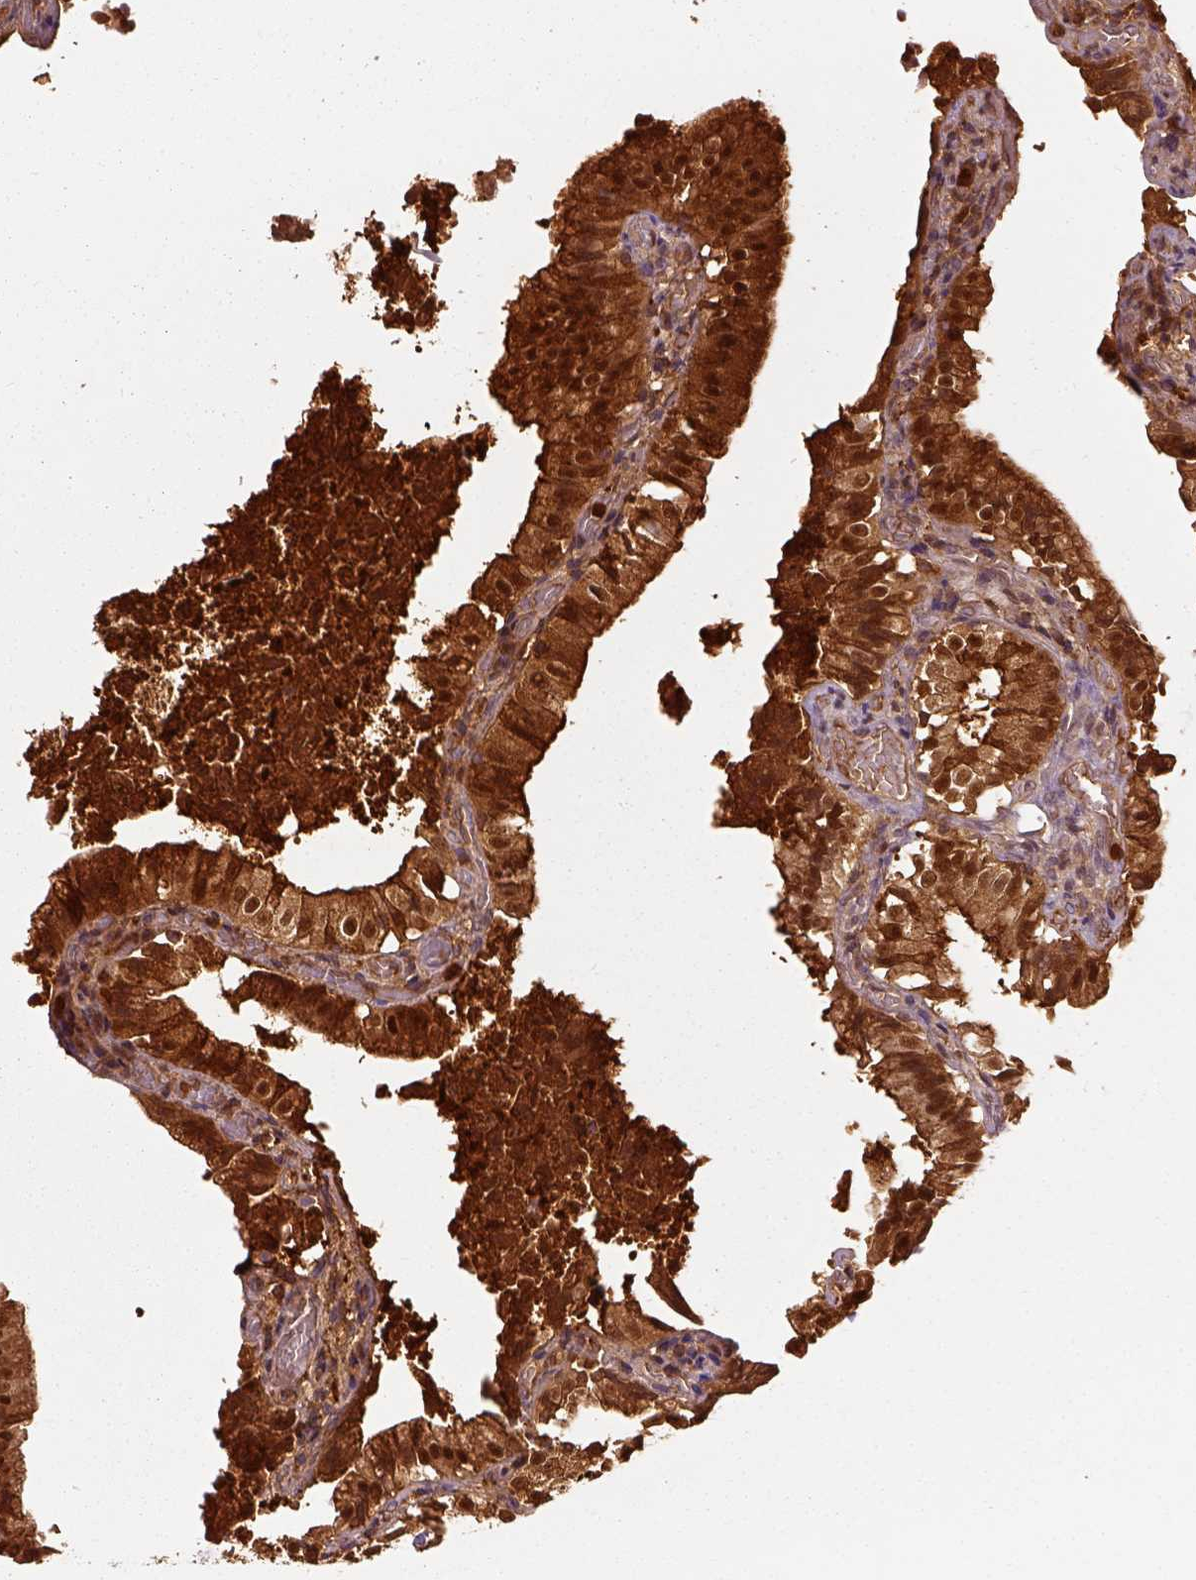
{"staining": {"intensity": "strong", "quantity": ">75%", "location": "cytoplasmic/membranous"}, "tissue": "gallbladder", "cell_type": "Glandular cells", "image_type": "normal", "snomed": [{"axis": "morphology", "description": "Normal tissue, NOS"}, {"axis": "topography", "description": "Gallbladder"}], "caption": "Glandular cells demonstrate high levels of strong cytoplasmic/membranous positivity in approximately >75% of cells in unremarkable gallbladder.", "gene": "GPI", "patient": {"sex": "female", "age": 47}}